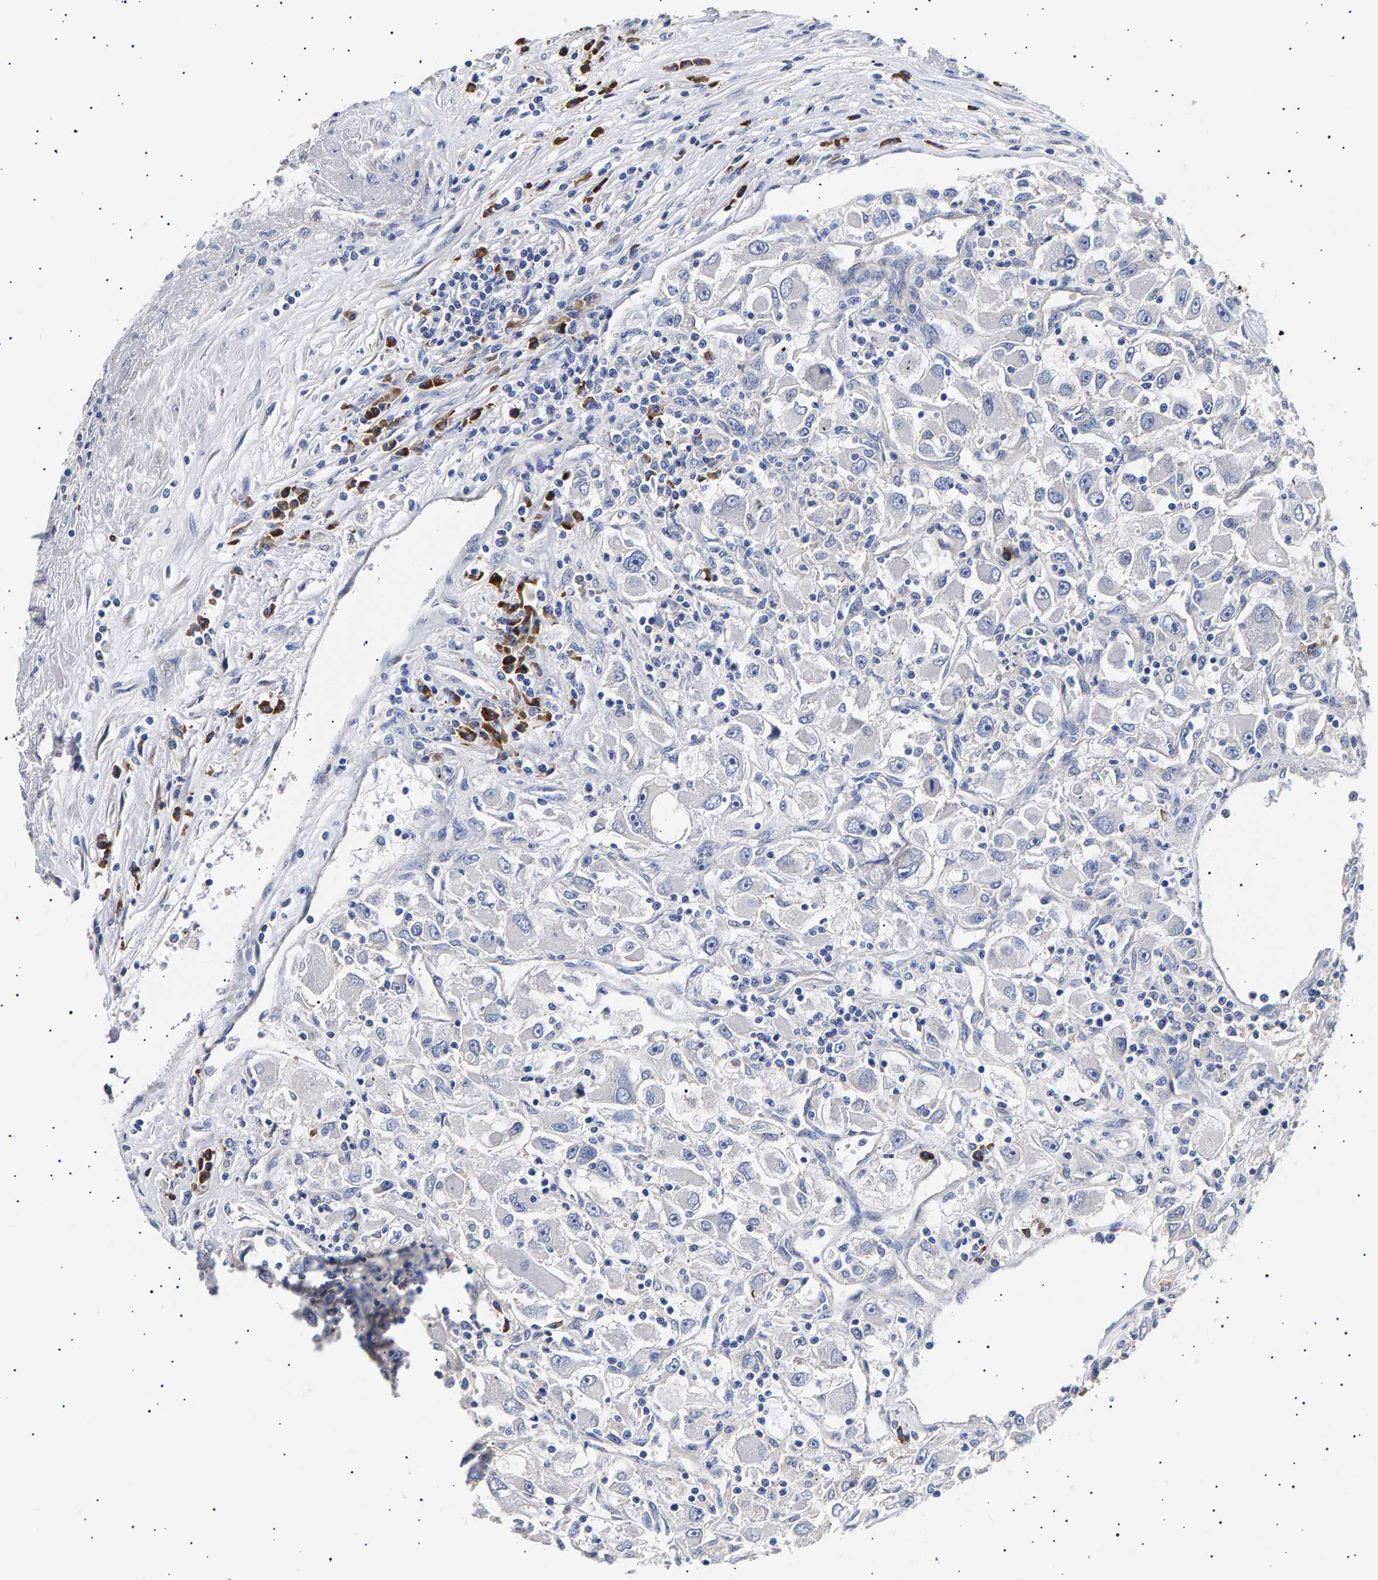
{"staining": {"intensity": "negative", "quantity": "none", "location": "none"}, "tissue": "renal cancer", "cell_type": "Tumor cells", "image_type": "cancer", "snomed": [{"axis": "morphology", "description": "Adenocarcinoma, NOS"}, {"axis": "topography", "description": "Kidney"}], "caption": "A photomicrograph of renal adenocarcinoma stained for a protein demonstrates no brown staining in tumor cells.", "gene": "ANKRD40", "patient": {"sex": "female", "age": 52}}